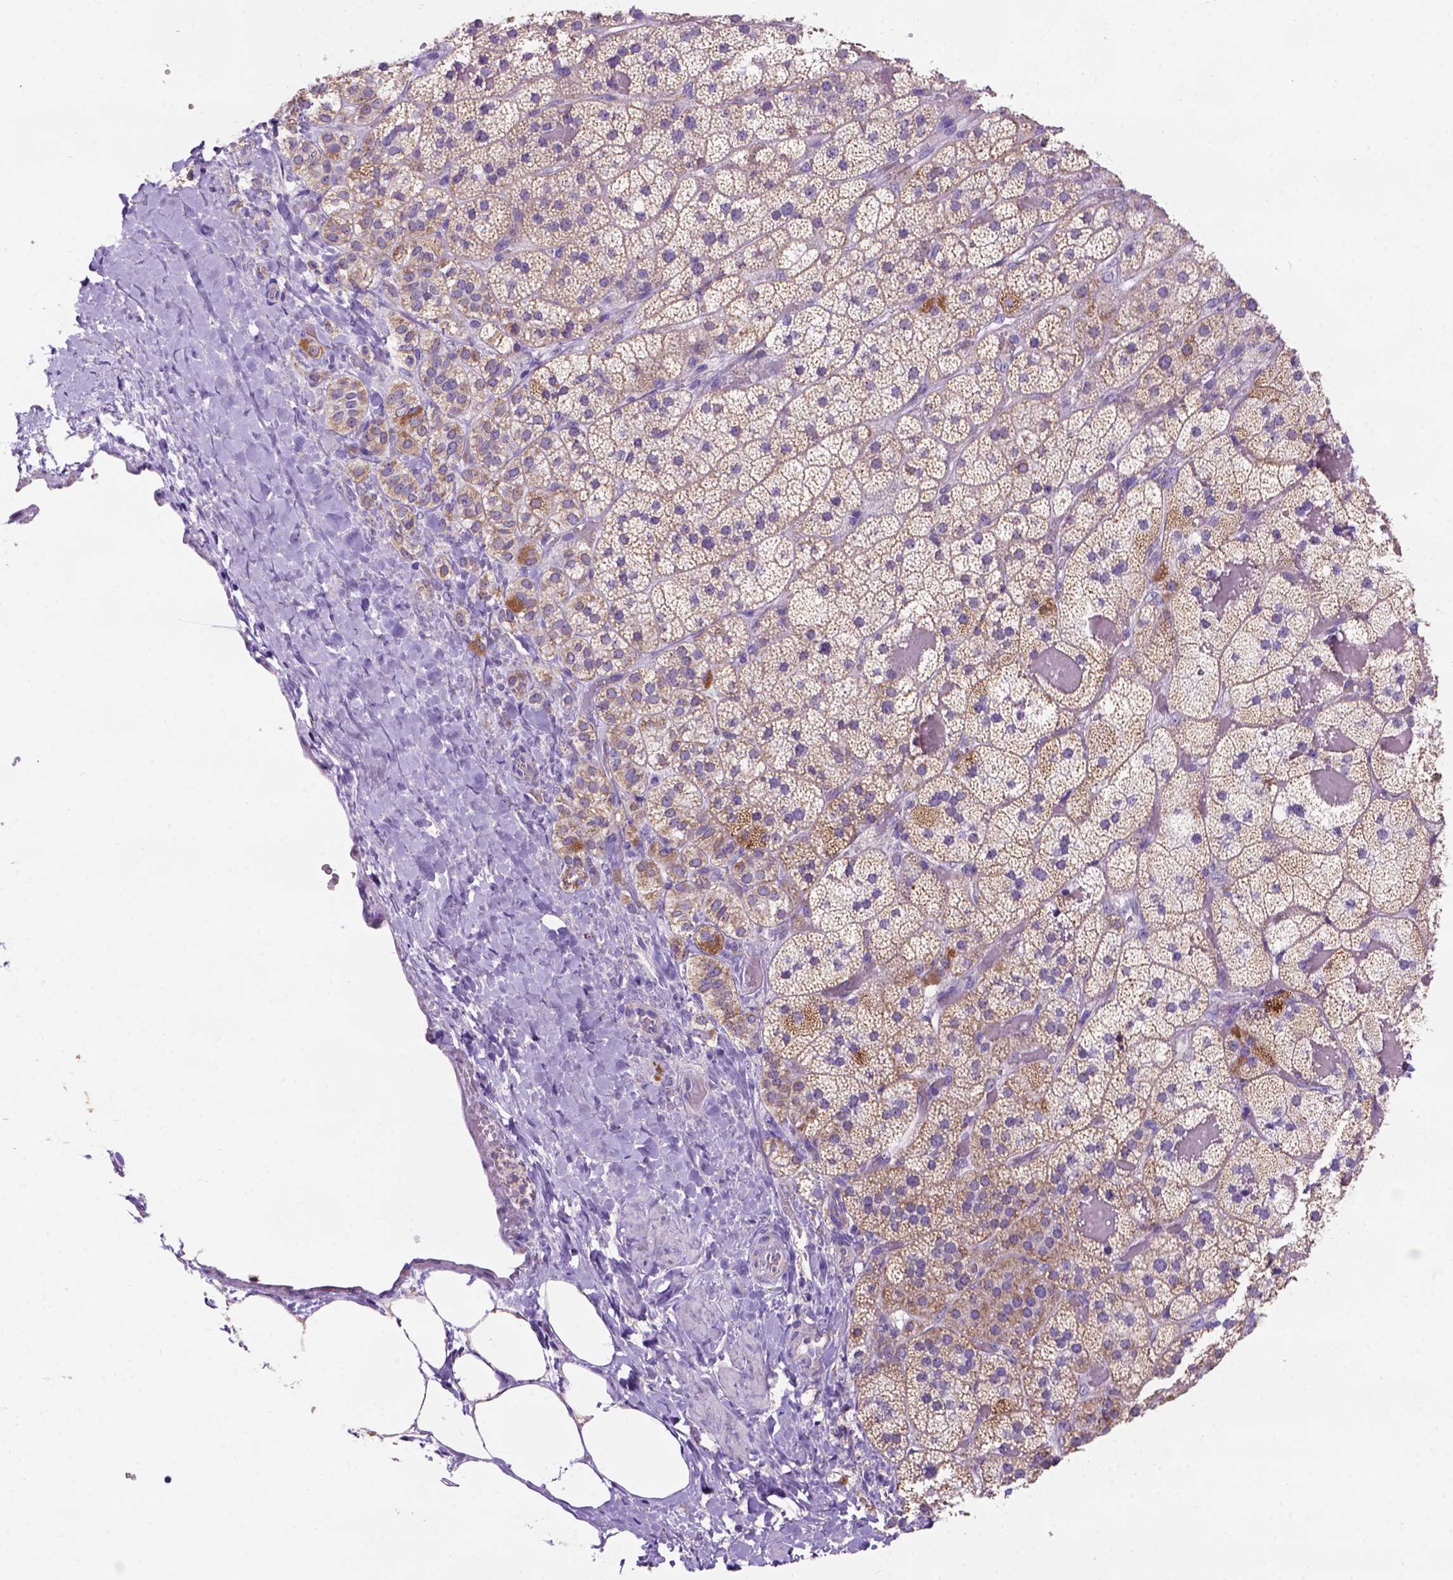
{"staining": {"intensity": "moderate", "quantity": ">75%", "location": "cytoplasmic/membranous"}, "tissue": "adrenal gland", "cell_type": "Glandular cells", "image_type": "normal", "snomed": [{"axis": "morphology", "description": "Normal tissue, NOS"}, {"axis": "topography", "description": "Adrenal gland"}], "caption": "Moderate cytoplasmic/membranous expression is identified in approximately >75% of glandular cells in unremarkable adrenal gland. (Brightfield microscopy of DAB IHC at high magnification).", "gene": "L2HGDH", "patient": {"sex": "male", "age": 57}}